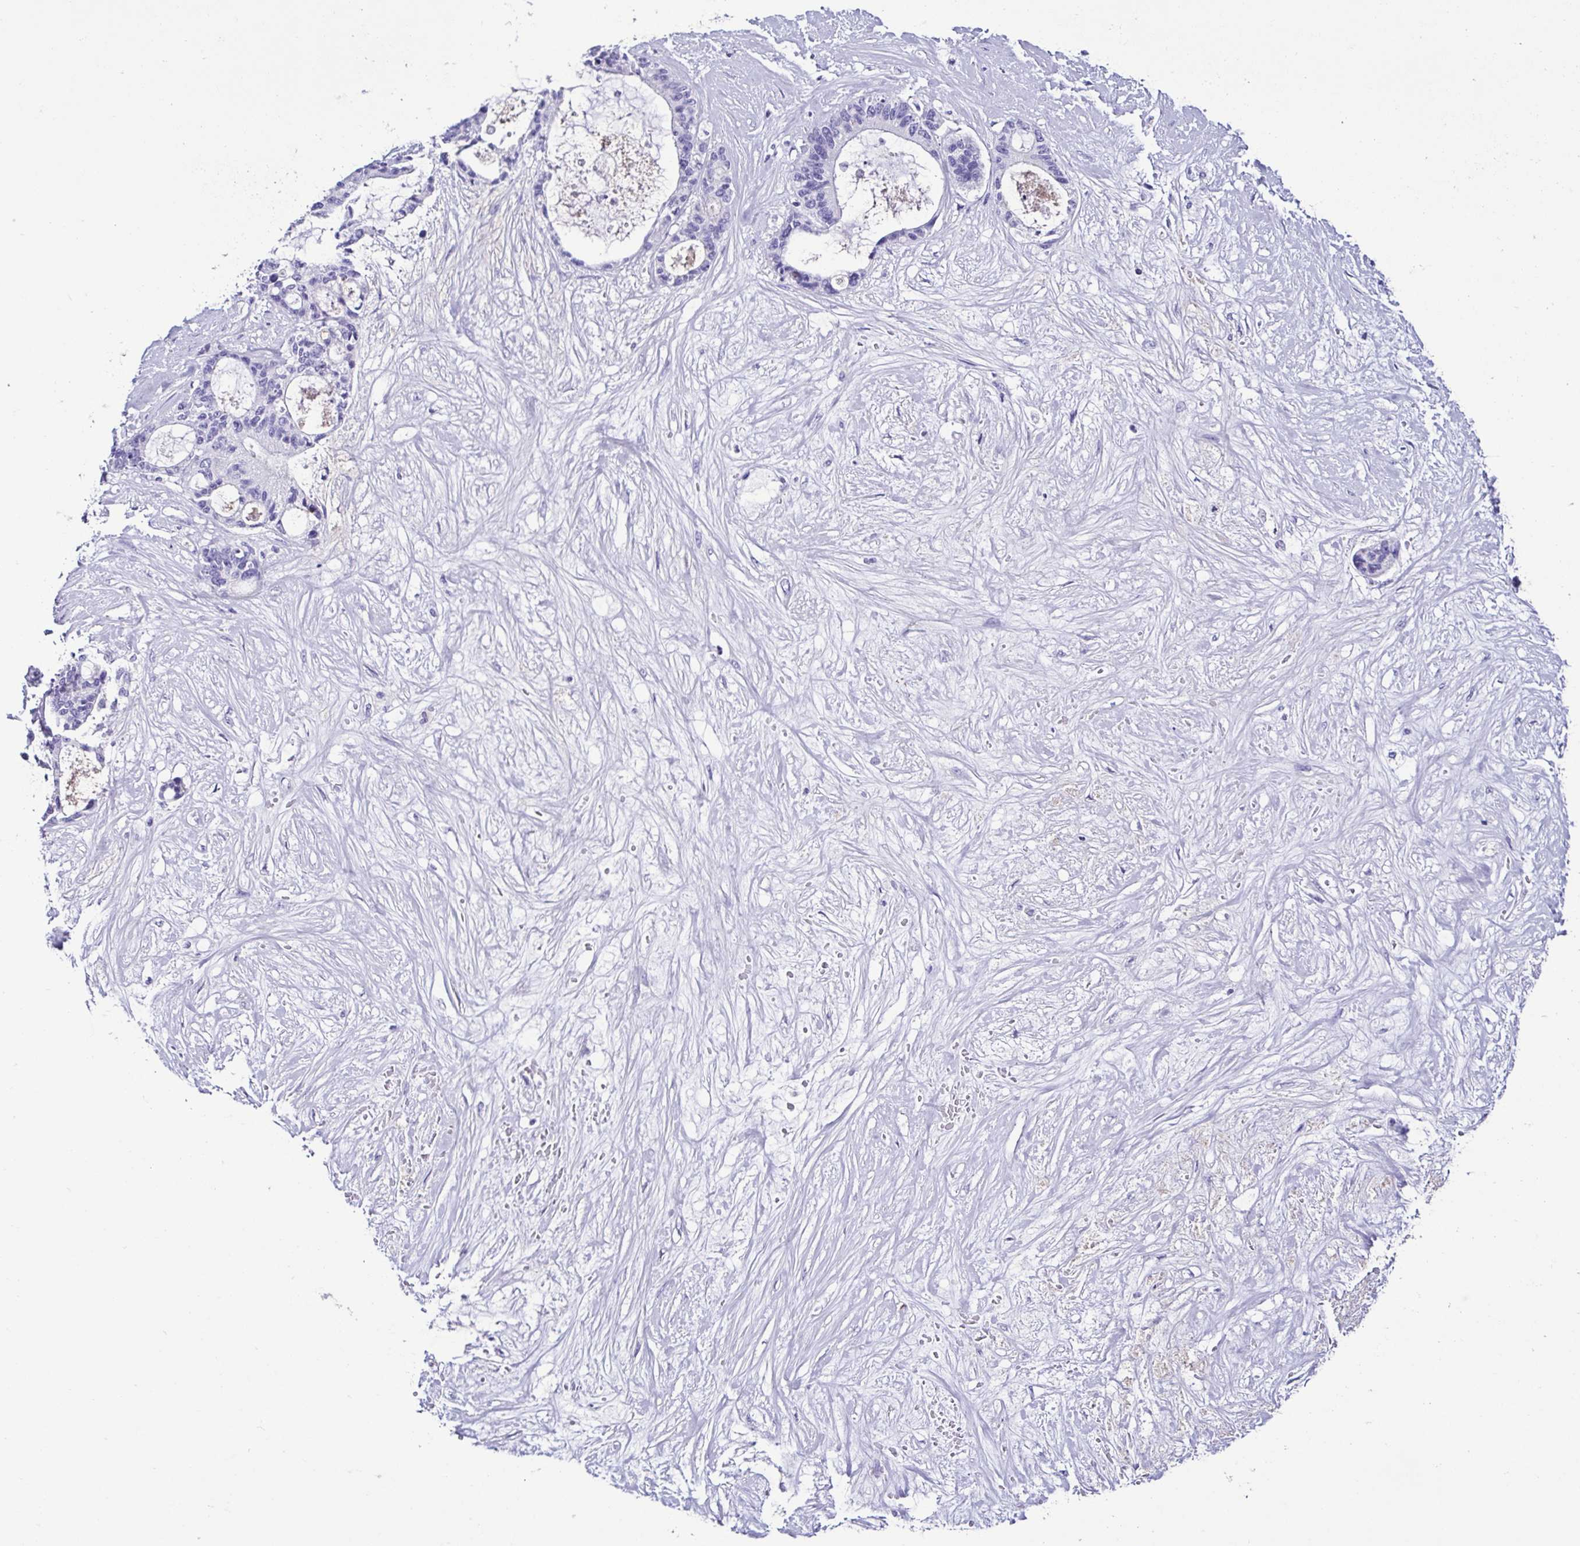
{"staining": {"intensity": "negative", "quantity": "none", "location": "none"}, "tissue": "liver cancer", "cell_type": "Tumor cells", "image_type": "cancer", "snomed": [{"axis": "morphology", "description": "Normal tissue, NOS"}, {"axis": "morphology", "description": "Cholangiocarcinoma"}, {"axis": "topography", "description": "Liver"}, {"axis": "topography", "description": "Peripheral nerve tissue"}], "caption": "Immunohistochemistry micrograph of liver cancer stained for a protein (brown), which exhibits no expression in tumor cells.", "gene": "SRL", "patient": {"sex": "female", "age": 73}}